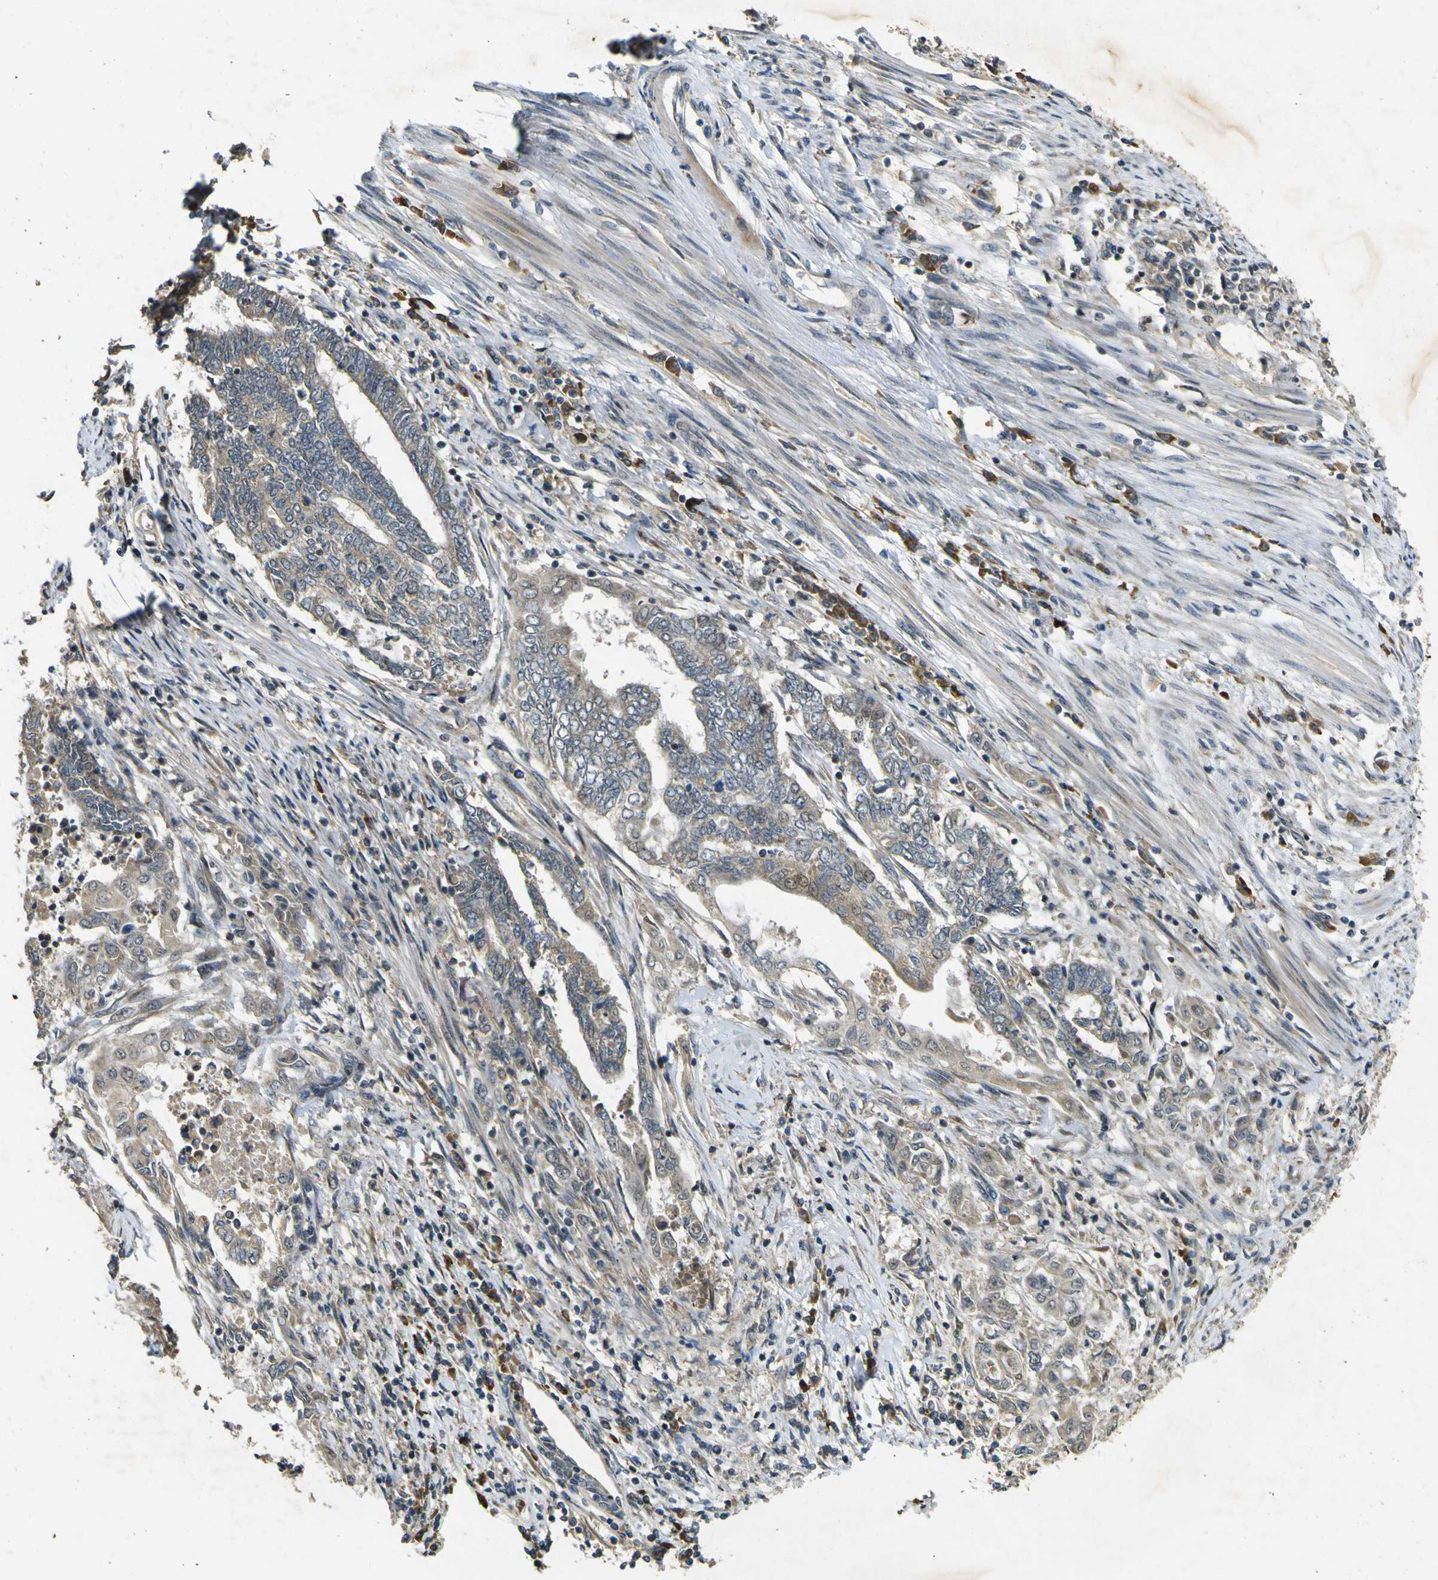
{"staining": {"intensity": "weak", "quantity": ">75%", "location": "cytoplasmic/membranous"}, "tissue": "endometrial cancer", "cell_type": "Tumor cells", "image_type": "cancer", "snomed": [{"axis": "morphology", "description": "Adenocarcinoma, NOS"}, {"axis": "topography", "description": "Uterus"}, {"axis": "topography", "description": "Endometrium"}], "caption": "Protein analysis of endometrial adenocarcinoma tissue reveals weak cytoplasmic/membranous positivity in about >75% of tumor cells. (Brightfield microscopy of DAB IHC at high magnification).", "gene": "MAGI2", "patient": {"sex": "female", "age": 70}}